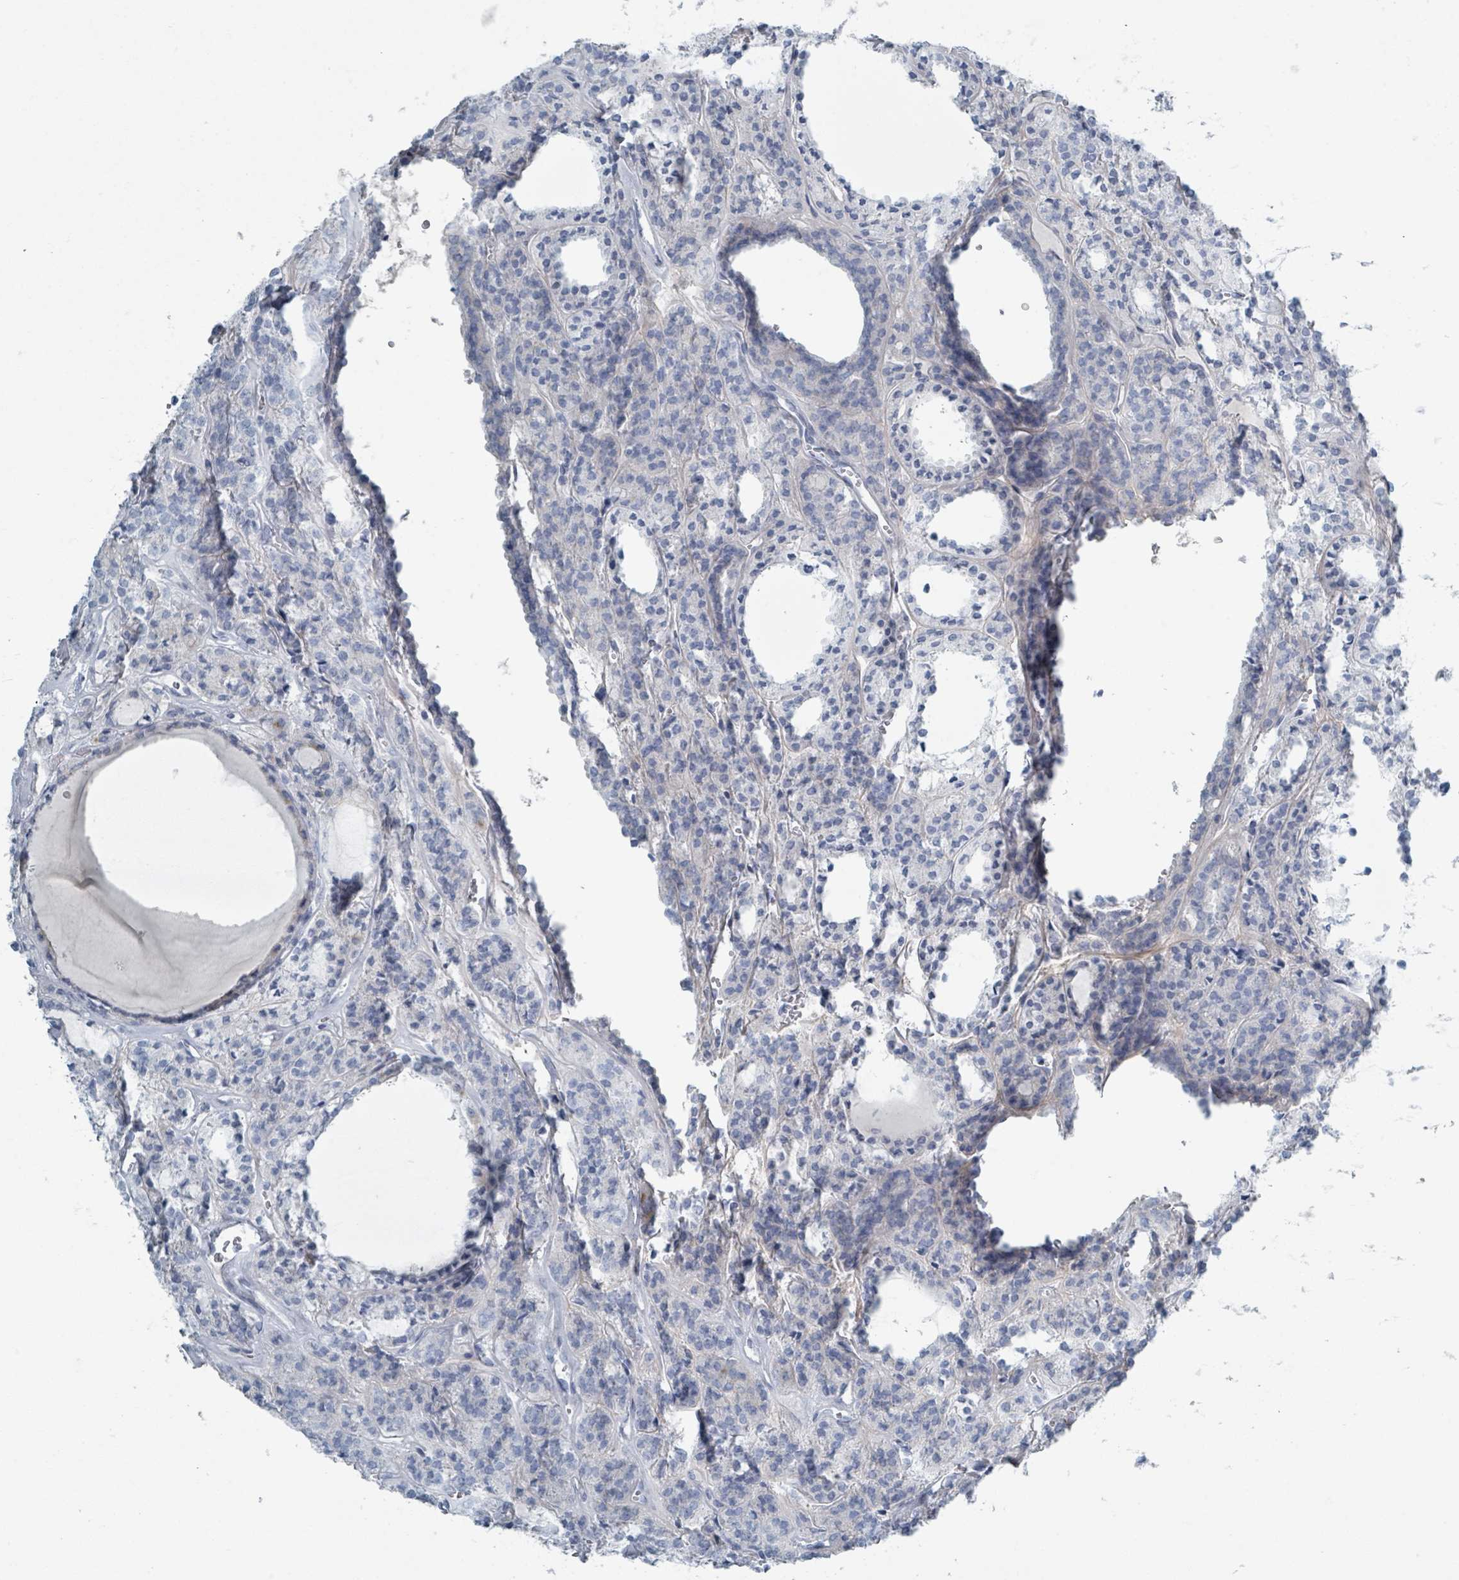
{"staining": {"intensity": "negative", "quantity": "none", "location": "none"}, "tissue": "thyroid cancer", "cell_type": "Tumor cells", "image_type": "cancer", "snomed": [{"axis": "morphology", "description": "Follicular adenoma carcinoma, NOS"}, {"axis": "topography", "description": "Thyroid gland"}], "caption": "Human thyroid cancer (follicular adenoma carcinoma) stained for a protein using immunohistochemistry shows no positivity in tumor cells.", "gene": "HEATR5A", "patient": {"sex": "female", "age": 63}}